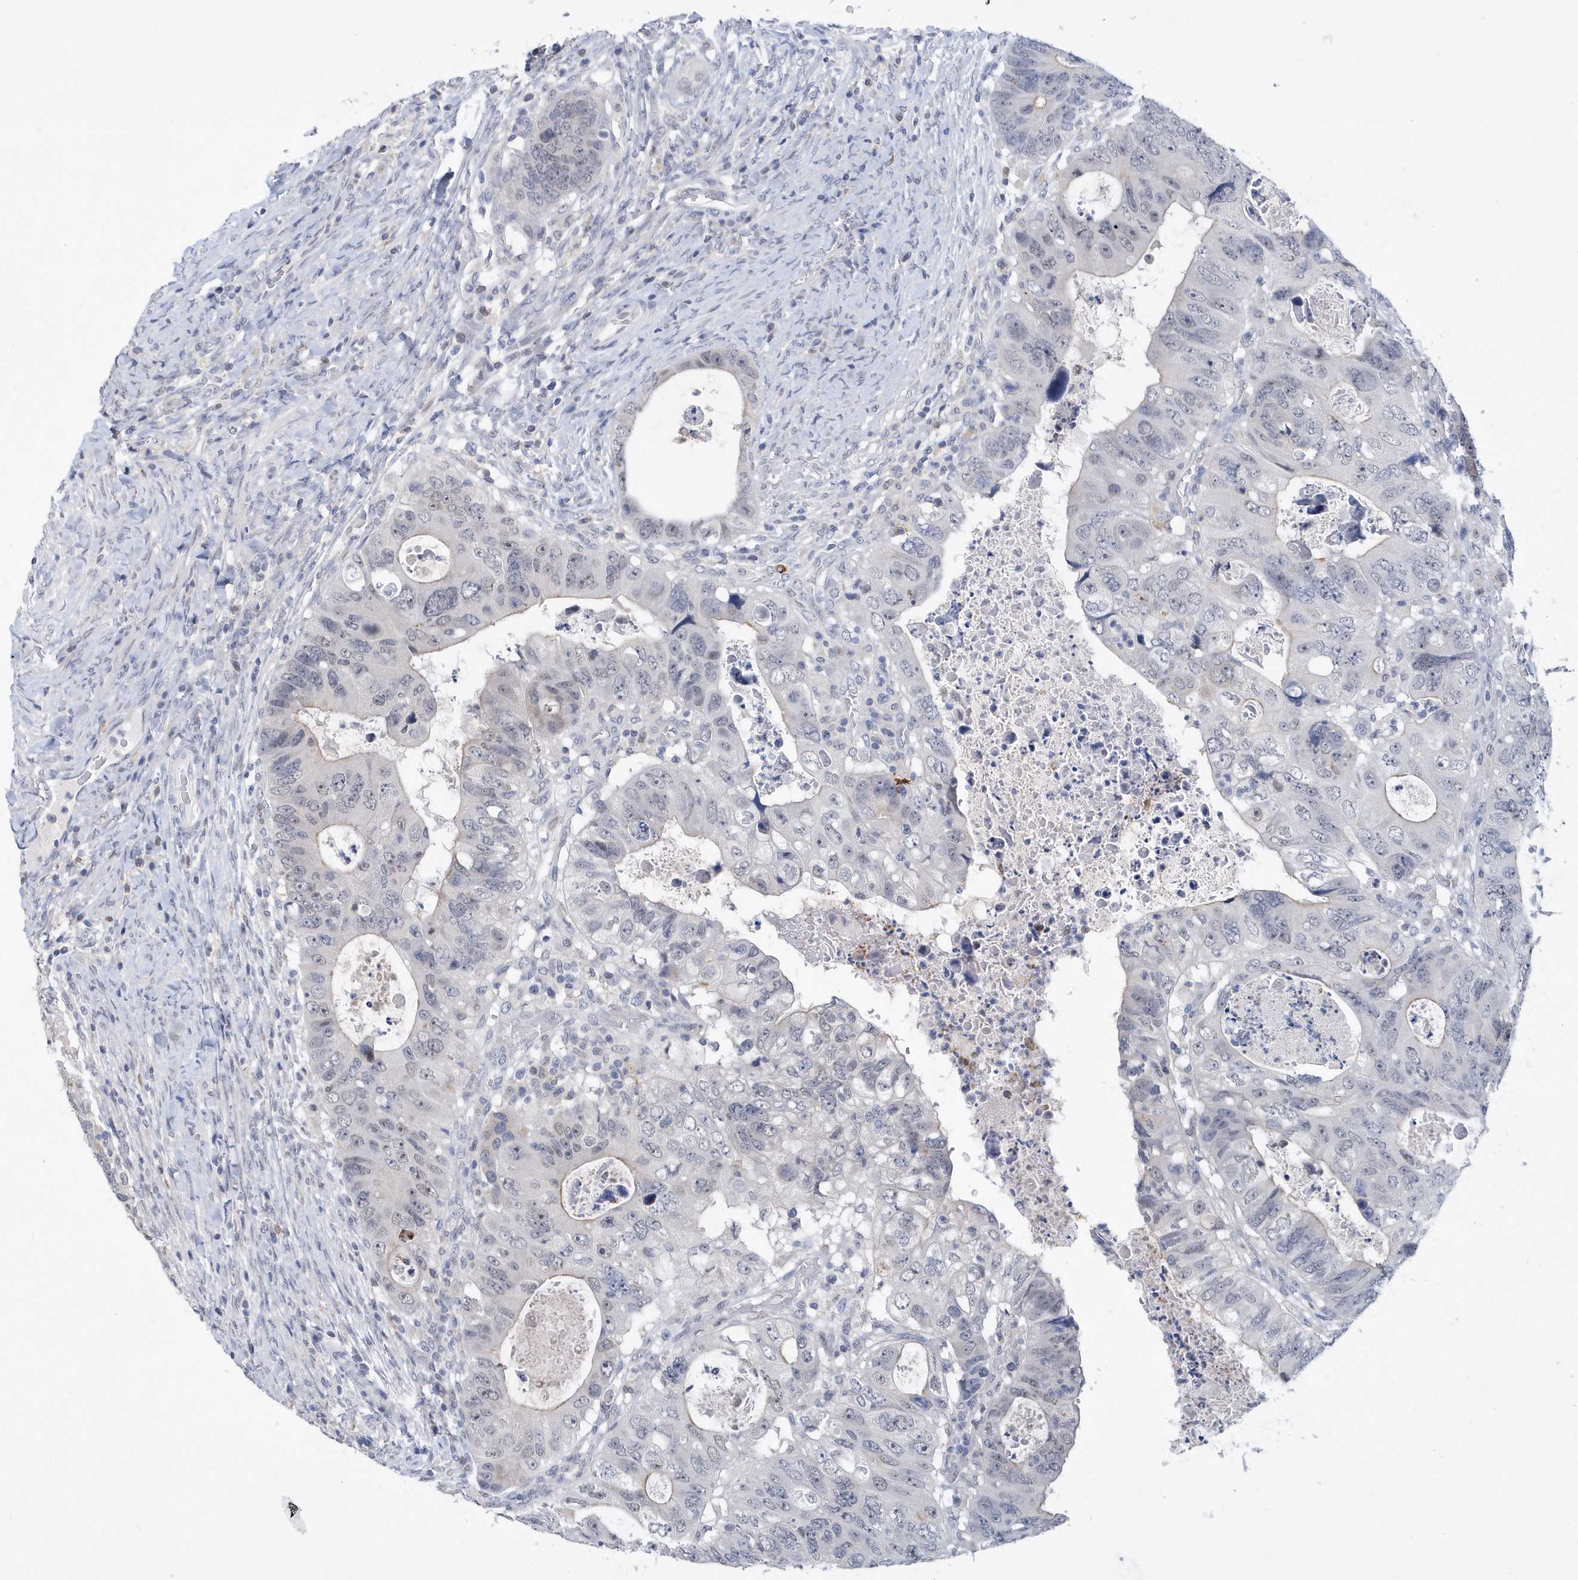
{"staining": {"intensity": "negative", "quantity": "none", "location": "none"}, "tissue": "colorectal cancer", "cell_type": "Tumor cells", "image_type": "cancer", "snomed": [{"axis": "morphology", "description": "Adenocarcinoma, NOS"}, {"axis": "topography", "description": "Rectum"}], "caption": "An image of human colorectal cancer (adenocarcinoma) is negative for staining in tumor cells.", "gene": "SRGAP3", "patient": {"sex": "male", "age": 59}}